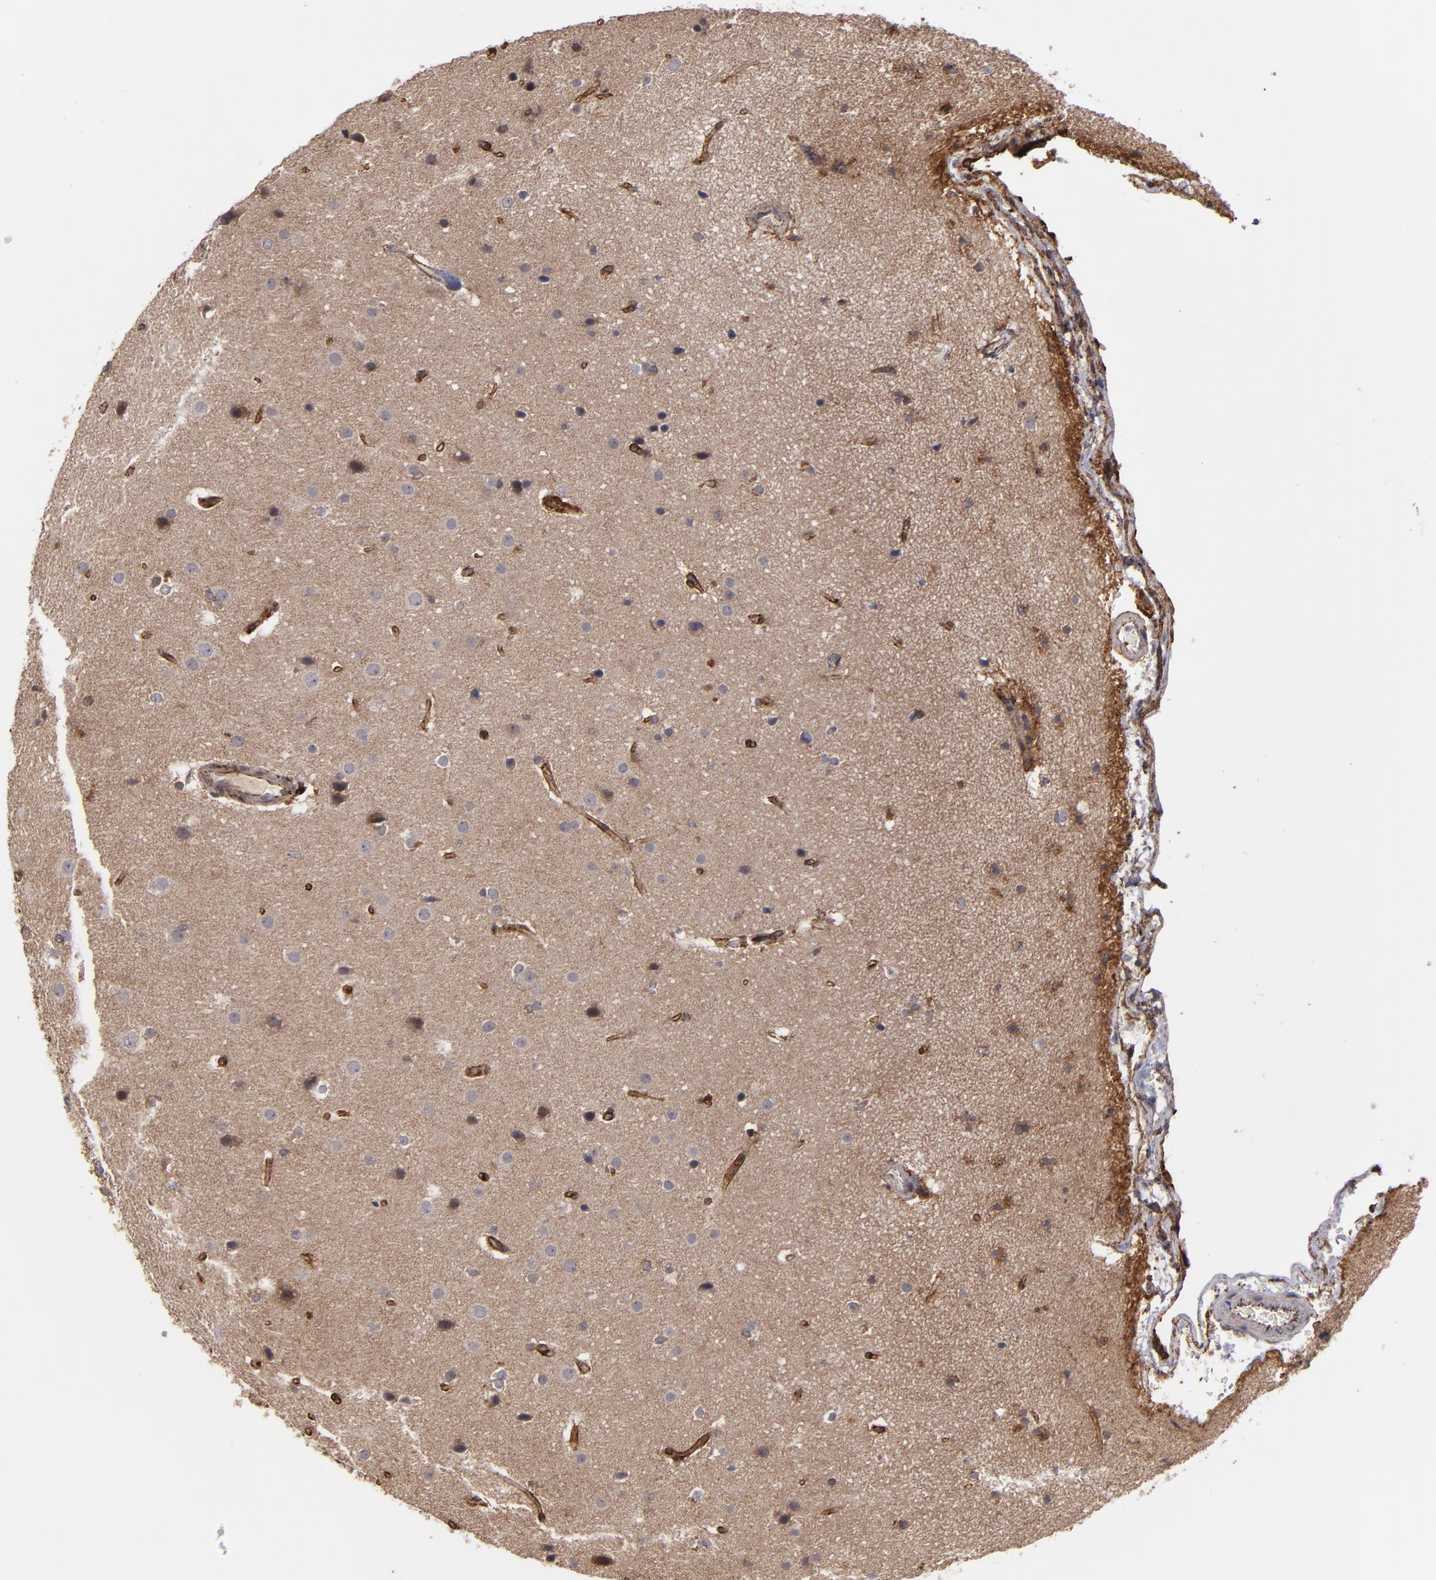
{"staining": {"intensity": "moderate", "quantity": ">75%", "location": "cytoplasmic/membranous"}, "tissue": "glioma", "cell_type": "Tumor cells", "image_type": "cancer", "snomed": [{"axis": "morphology", "description": "Glioma, malignant, Low grade"}, {"axis": "topography", "description": "Cerebral cortex"}], "caption": "Immunohistochemistry (IHC) of malignant glioma (low-grade) exhibits medium levels of moderate cytoplasmic/membranous staining in approximately >75% of tumor cells.", "gene": "TJP1", "patient": {"sex": "female", "age": 47}}